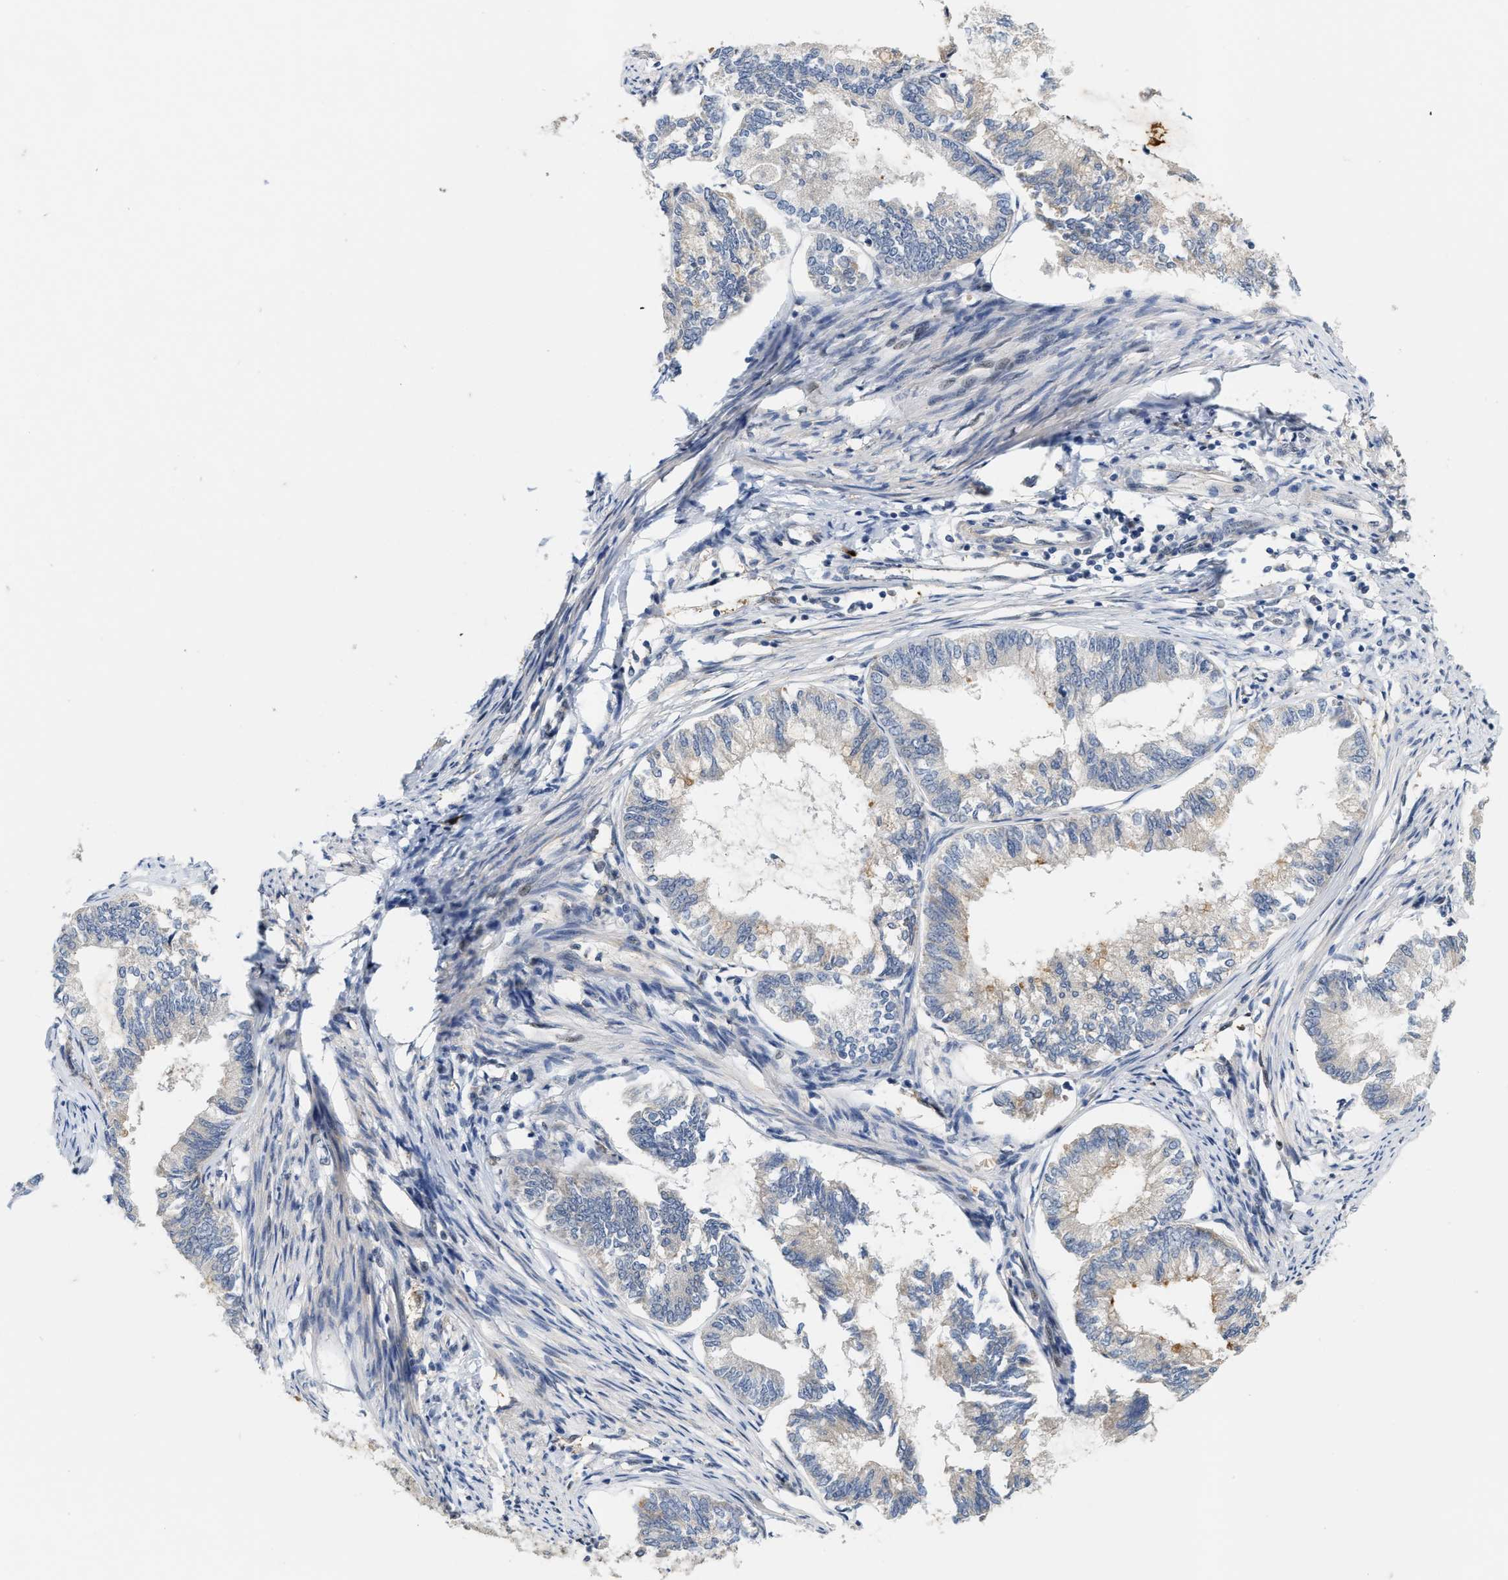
{"staining": {"intensity": "weak", "quantity": "<25%", "location": "cytoplasmic/membranous"}, "tissue": "endometrial cancer", "cell_type": "Tumor cells", "image_type": "cancer", "snomed": [{"axis": "morphology", "description": "Adenocarcinoma, NOS"}, {"axis": "topography", "description": "Endometrium"}], "caption": "Protein analysis of adenocarcinoma (endometrial) demonstrates no significant staining in tumor cells.", "gene": "TCF4", "patient": {"sex": "female", "age": 86}}